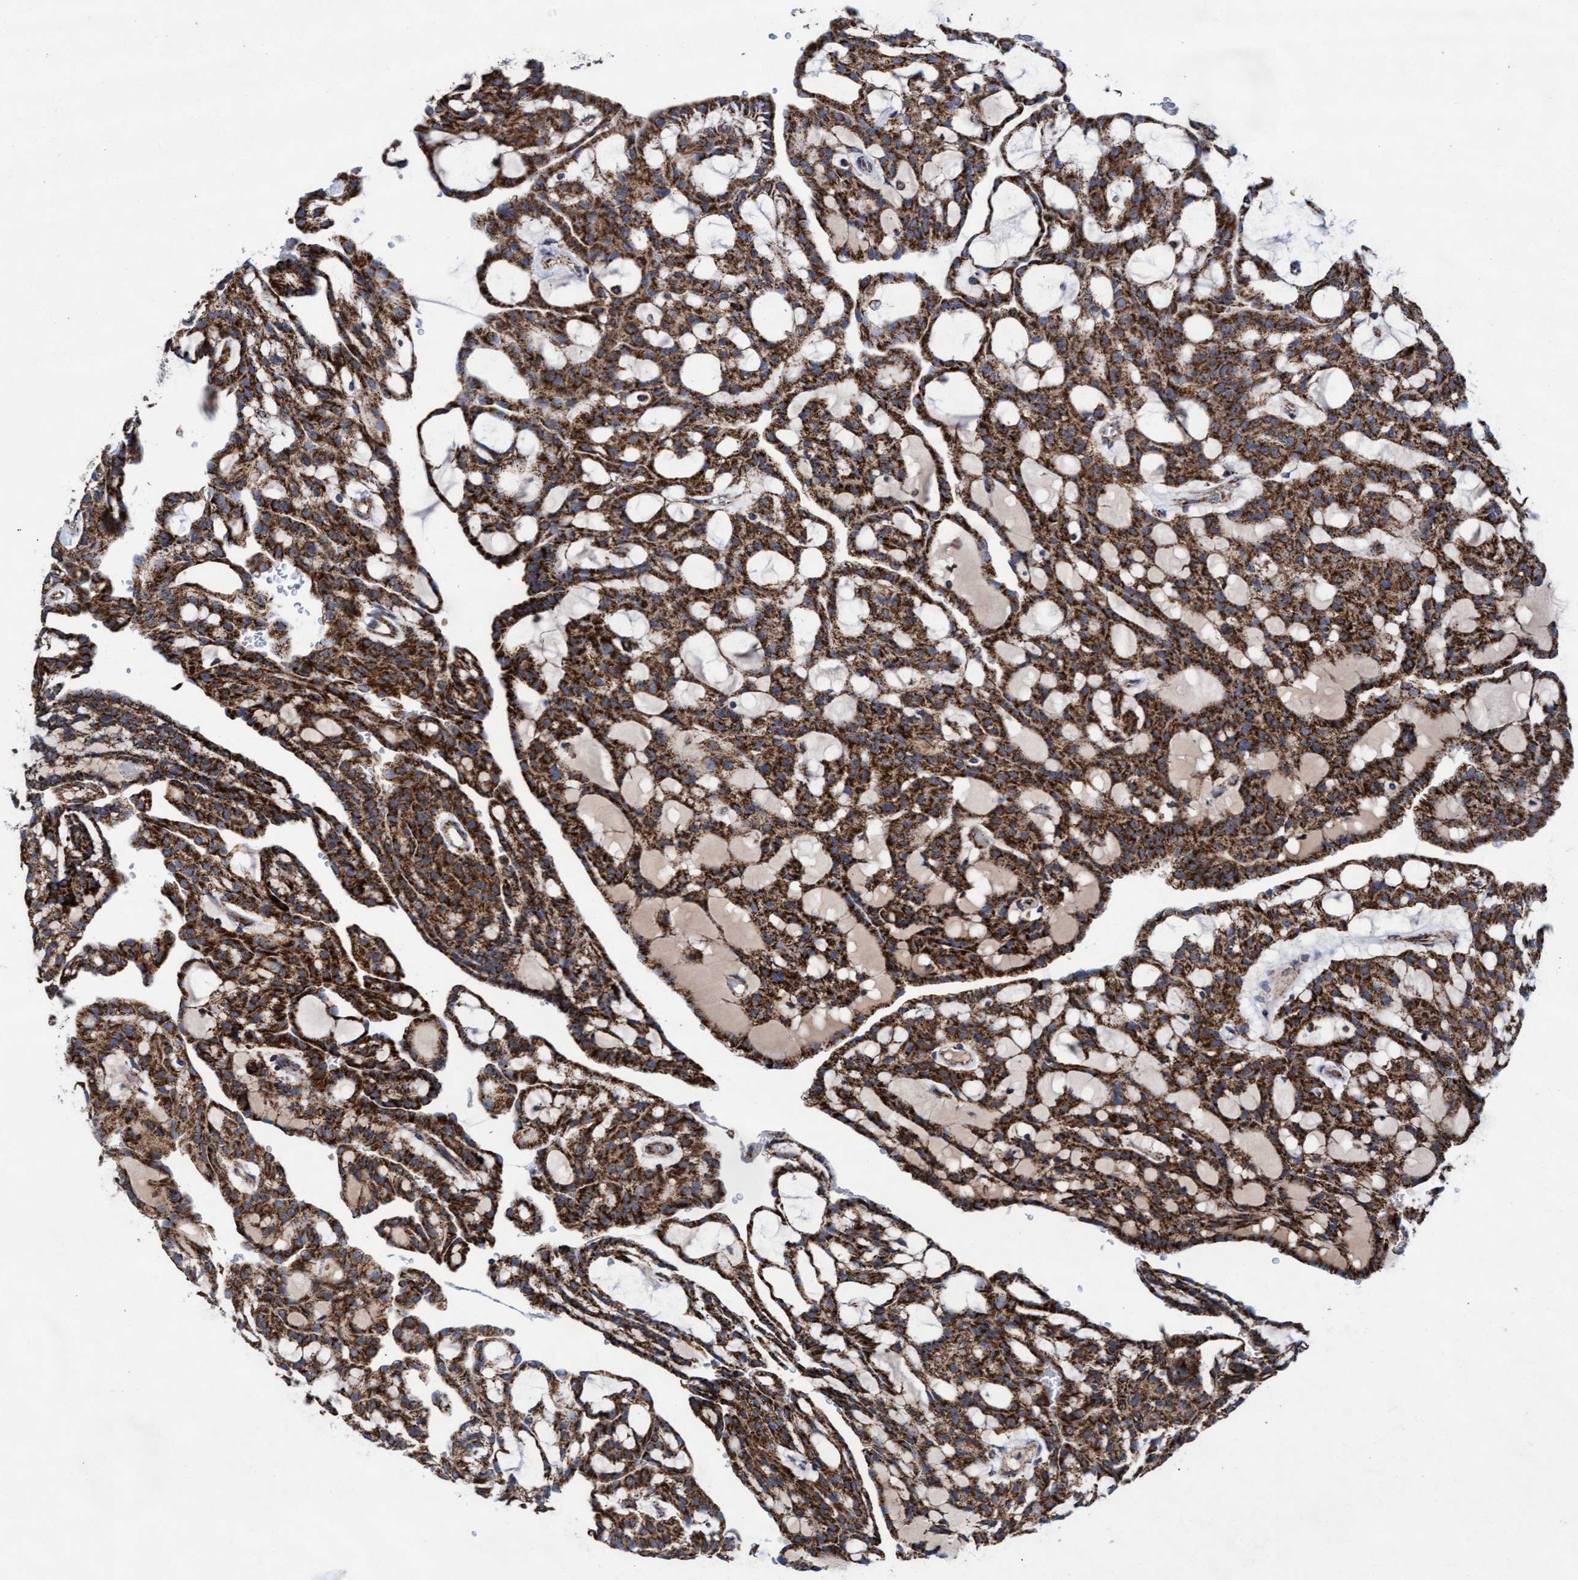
{"staining": {"intensity": "strong", "quantity": ">75%", "location": "cytoplasmic/membranous"}, "tissue": "renal cancer", "cell_type": "Tumor cells", "image_type": "cancer", "snomed": [{"axis": "morphology", "description": "Adenocarcinoma, NOS"}, {"axis": "topography", "description": "Kidney"}], "caption": "Renal adenocarcinoma stained for a protein reveals strong cytoplasmic/membranous positivity in tumor cells.", "gene": "MRPL38", "patient": {"sex": "male", "age": 63}}